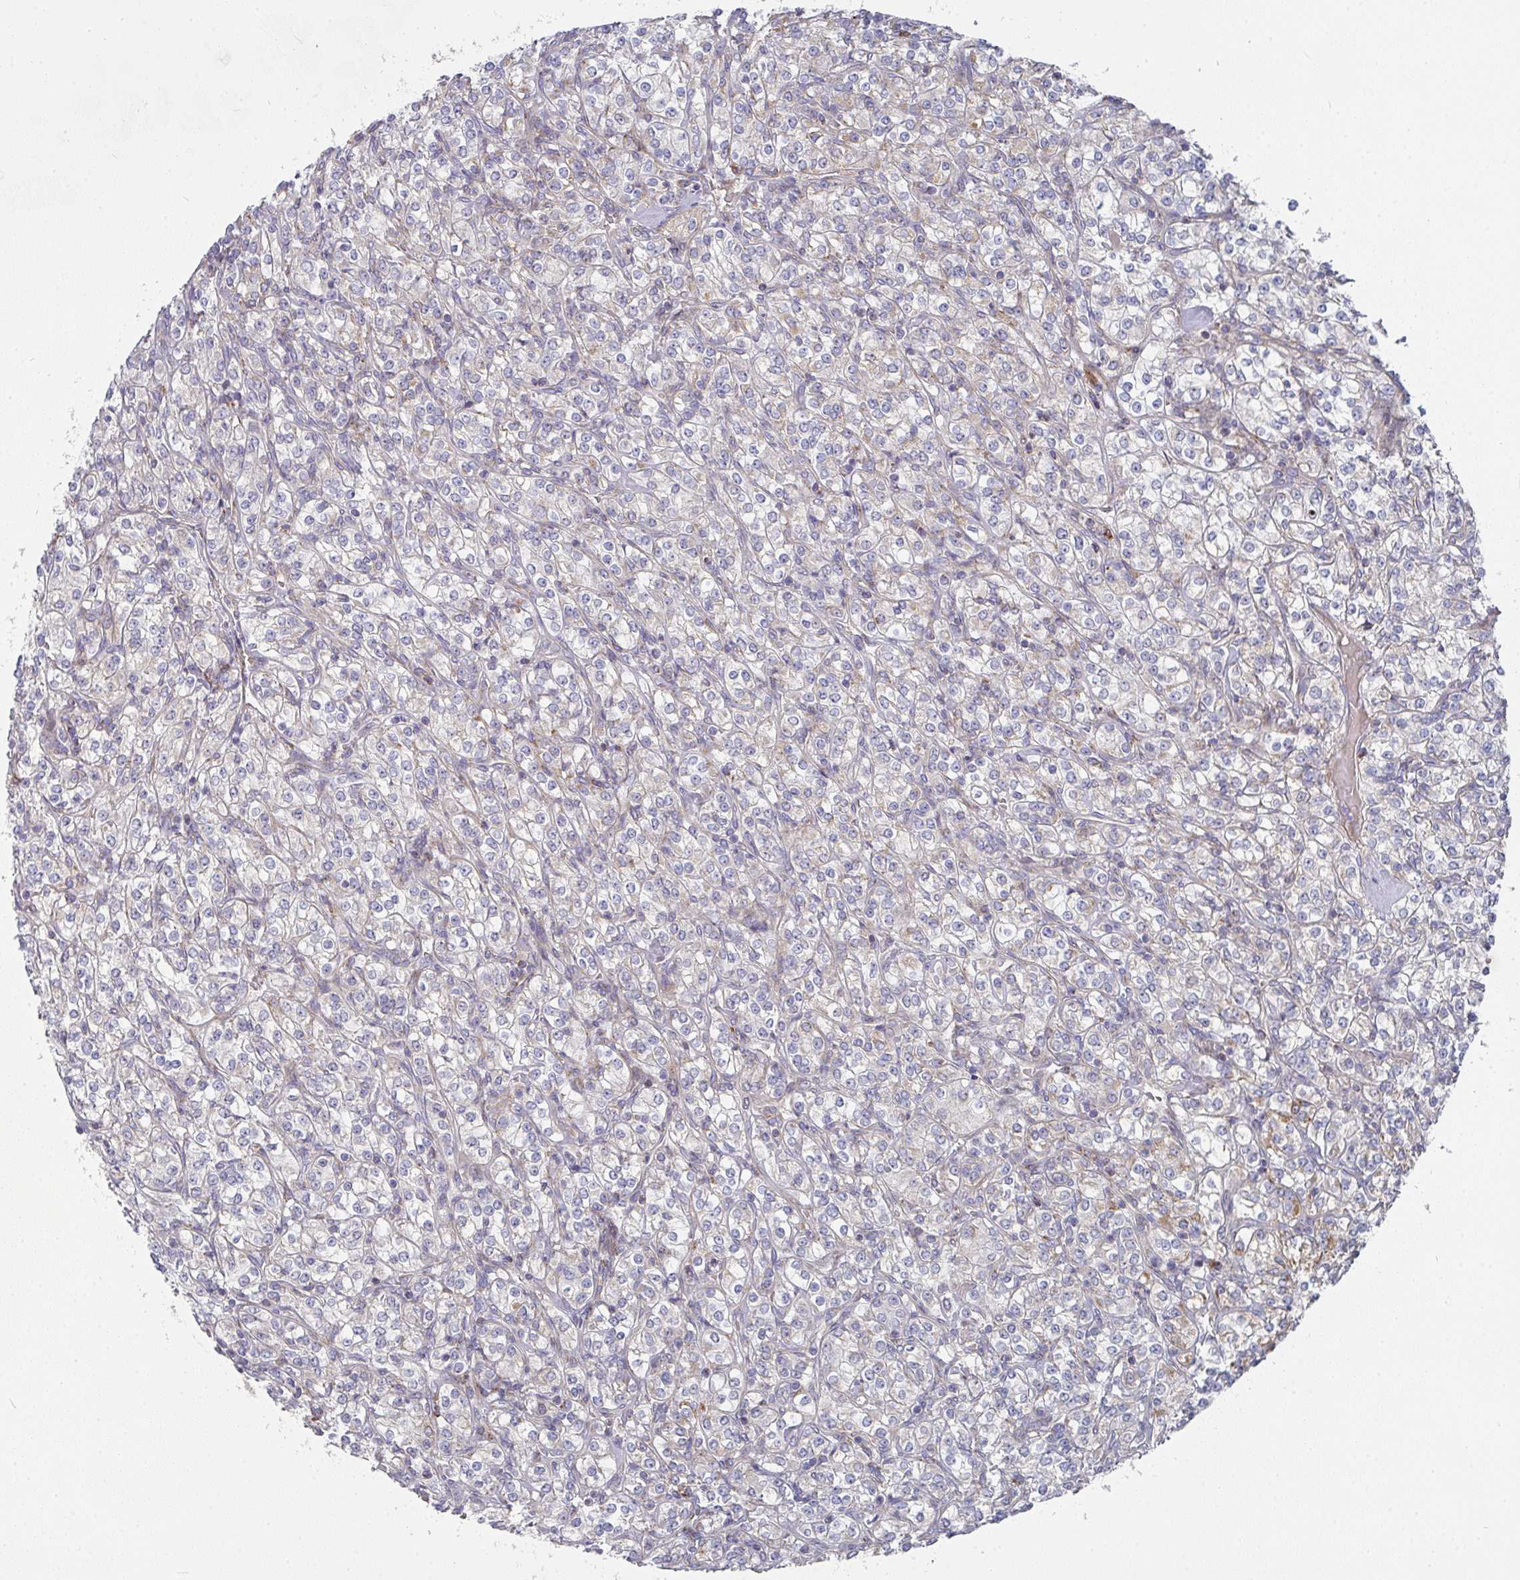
{"staining": {"intensity": "negative", "quantity": "none", "location": "none"}, "tissue": "renal cancer", "cell_type": "Tumor cells", "image_type": "cancer", "snomed": [{"axis": "morphology", "description": "Adenocarcinoma, NOS"}, {"axis": "topography", "description": "Kidney"}], "caption": "An image of renal adenocarcinoma stained for a protein shows no brown staining in tumor cells.", "gene": "RHEBL1", "patient": {"sex": "male", "age": 77}}